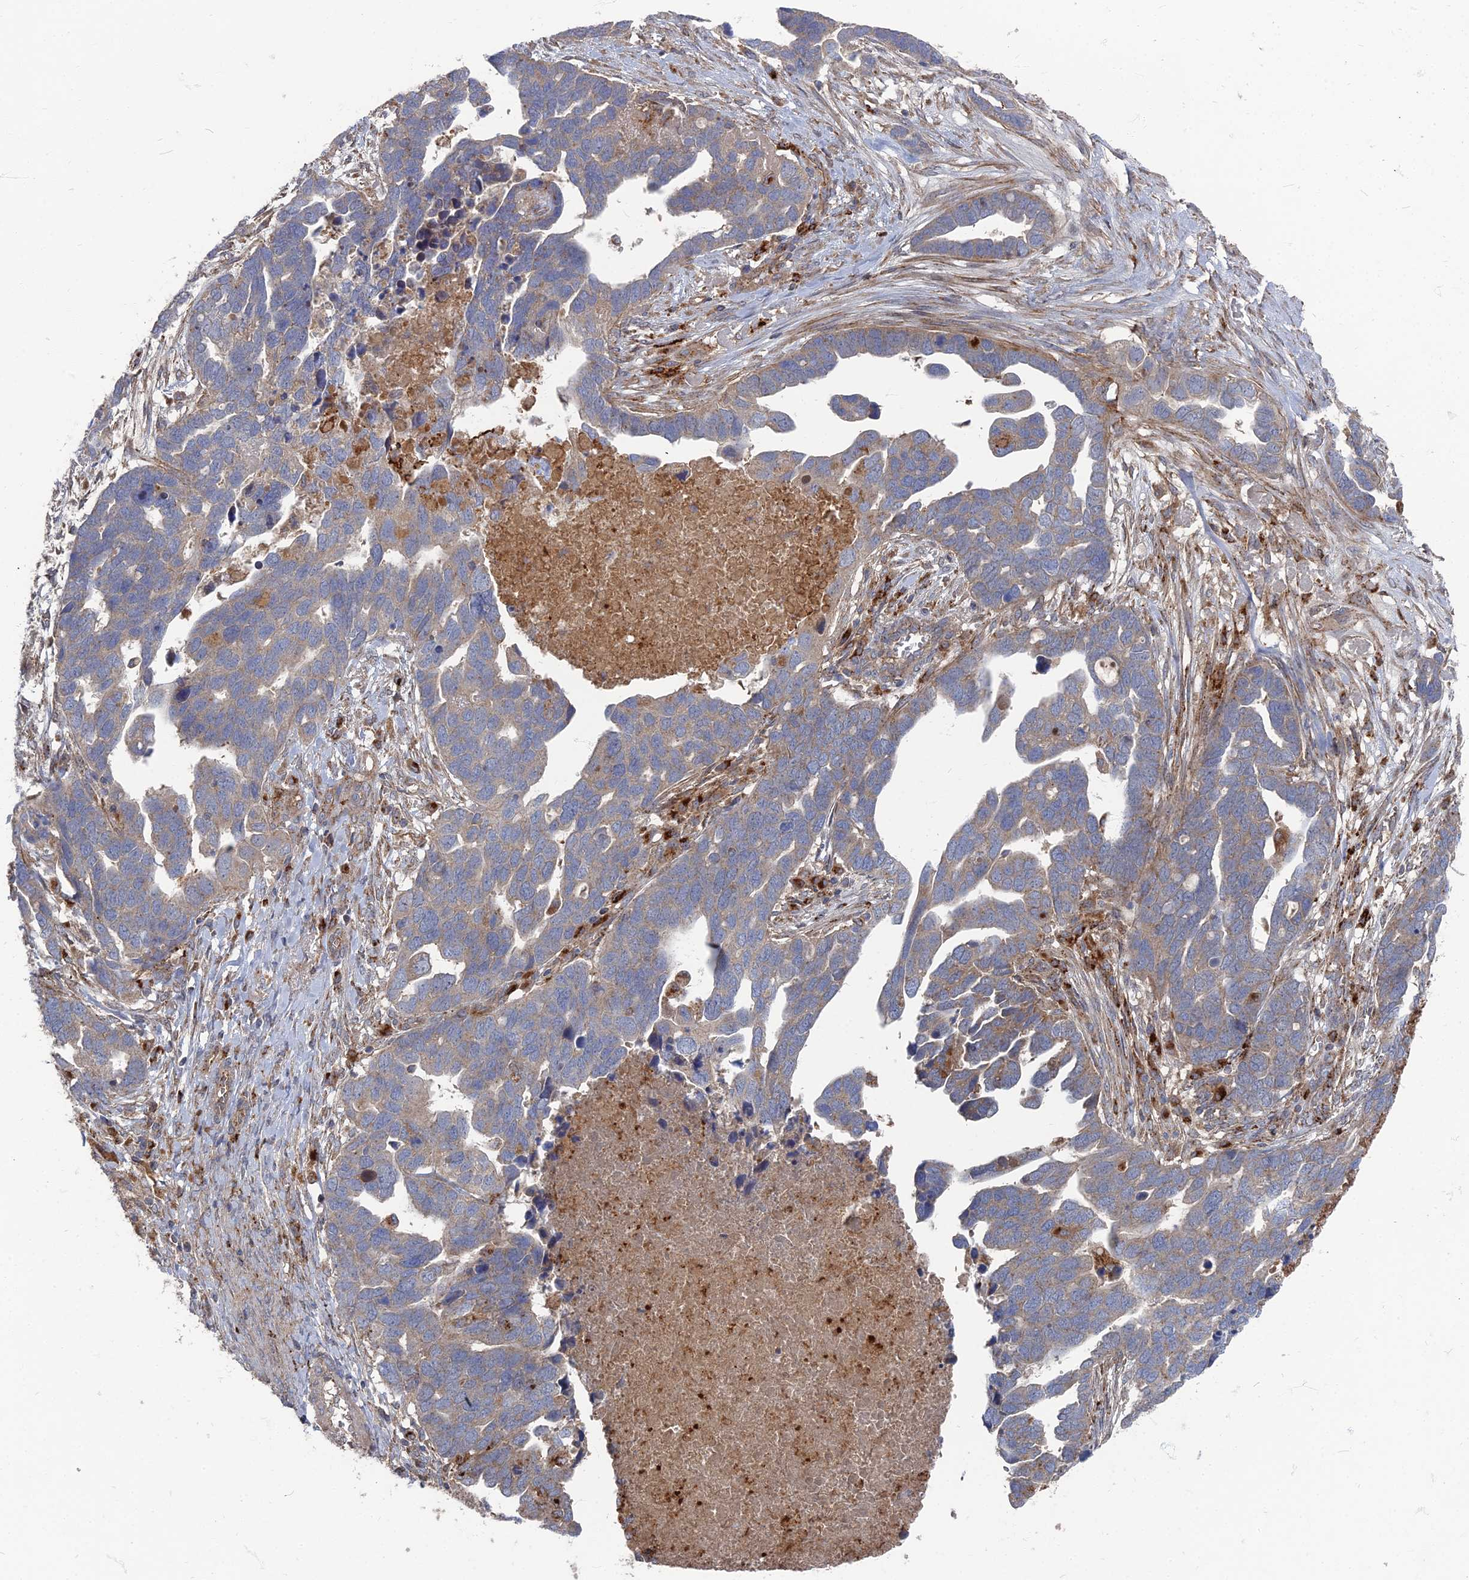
{"staining": {"intensity": "weak", "quantity": "<25%", "location": "cytoplasmic/membranous"}, "tissue": "ovarian cancer", "cell_type": "Tumor cells", "image_type": "cancer", "snomed": [{"axis": "morphology", "description": "Cystadenocarcinoma, serous, NOS"}, {"axis": "topography", "description": "Ovary"}], "caption": "Histopathology image shows no protein expression in tumor cells of ovarian serous cystadenocarcinoma tissue. (IHC, brightfield microscopy, high magnification).", "gene": "PPCDC", "patient": {"sex": "female", "age": 54}}